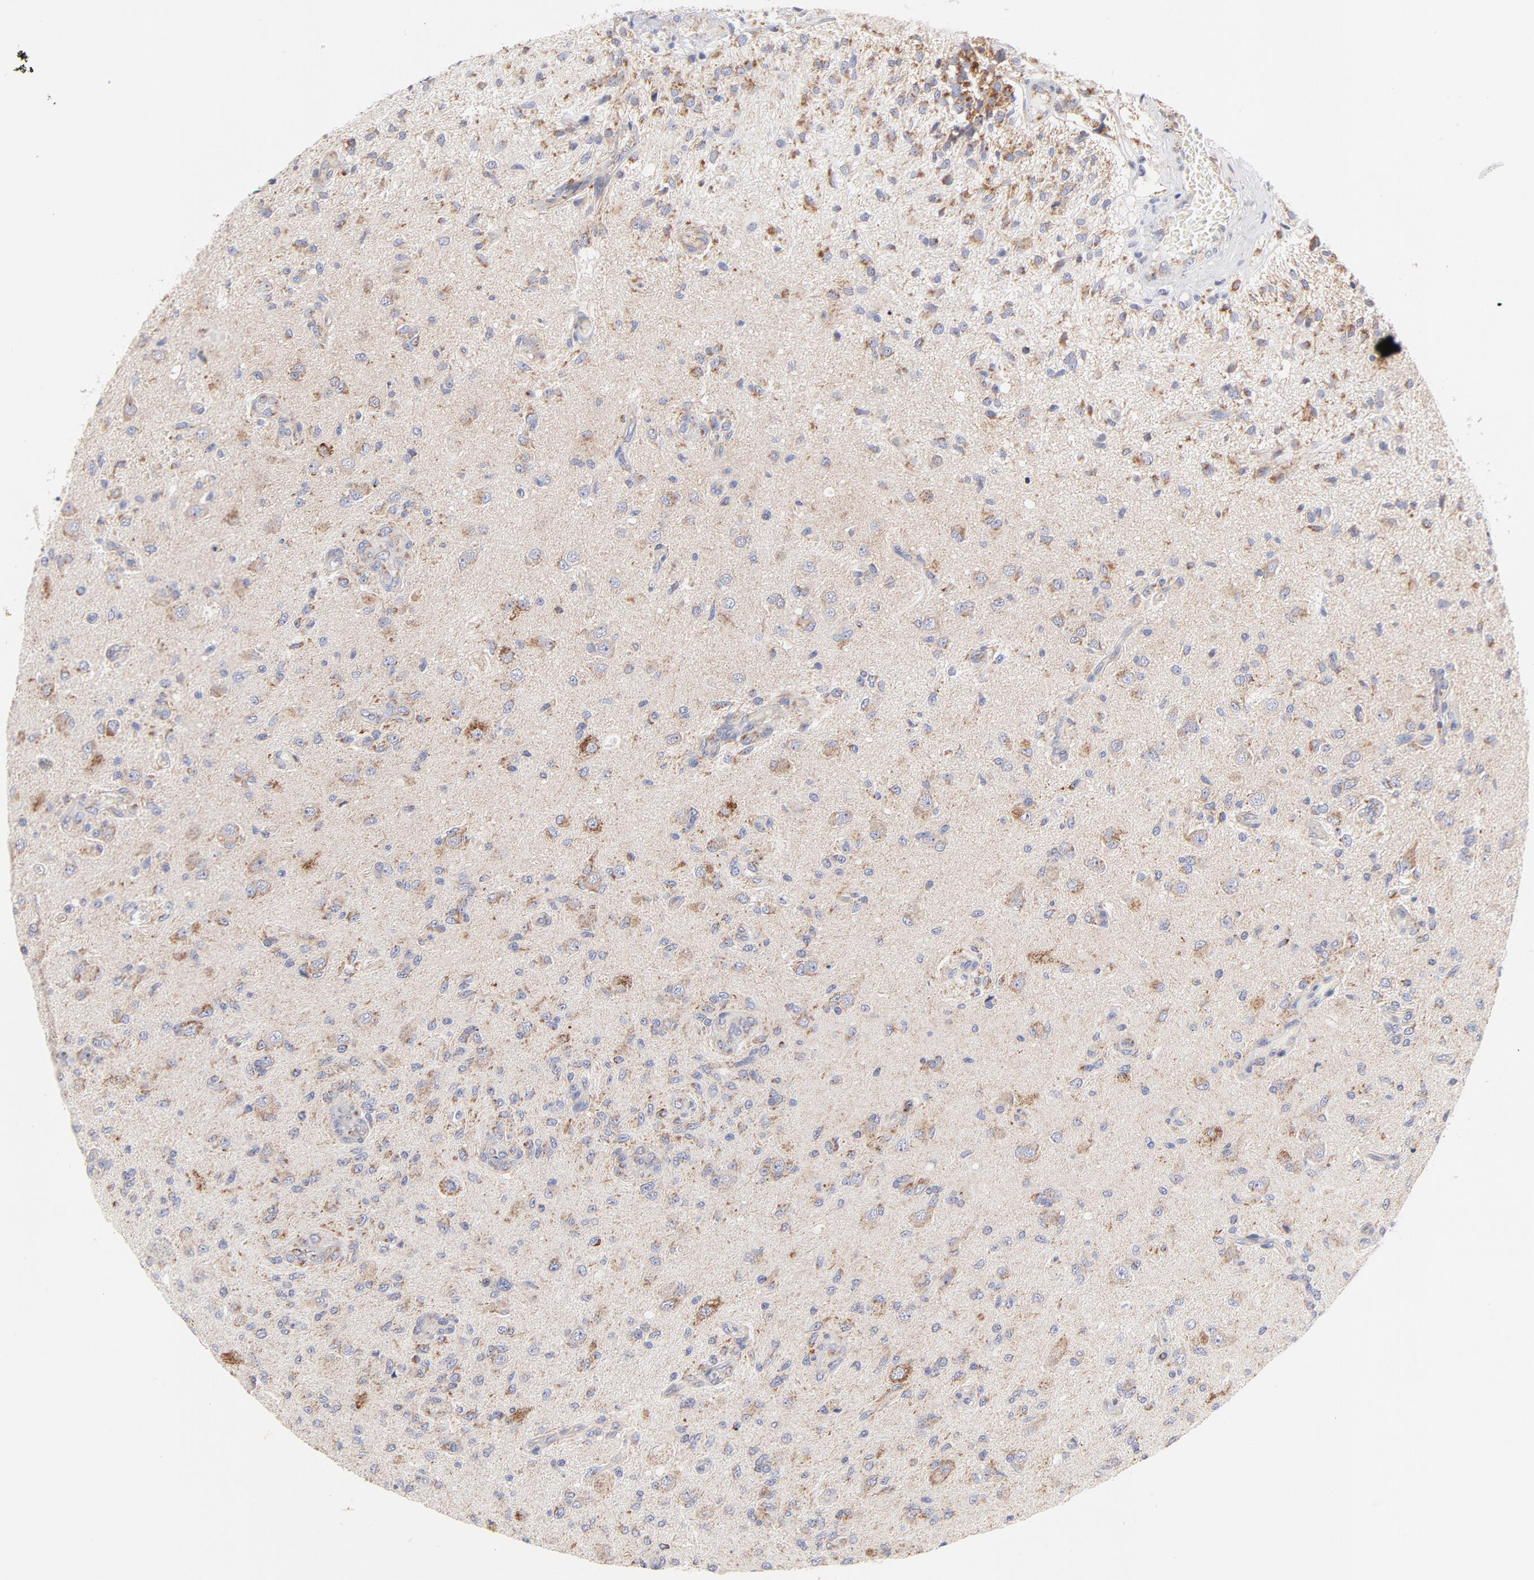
{"staining": {"intensity": "weak", "quantity": "<25%", "location": "cytoplasmic/membranous"}, "tissue": "glioma", "cell_type": "Tumor cells", "image_type": "cancer", "snomed": [{"axis": "morphology", "description": "Normal tissue, NOS"}, {"axis": "morphology", "description": "Glioma, malignant, High grade"}, {"axis": "topography", "description": "Cerebral cortex"}], "caption": "Tumor cells show no significant positivity in glioma. The staining is performed using DAB brown chromogen with nuclei counter-stained in using hematoxylin.", "gene": "TIMM8A", "patient": {"sex": "male", "age": 77}}